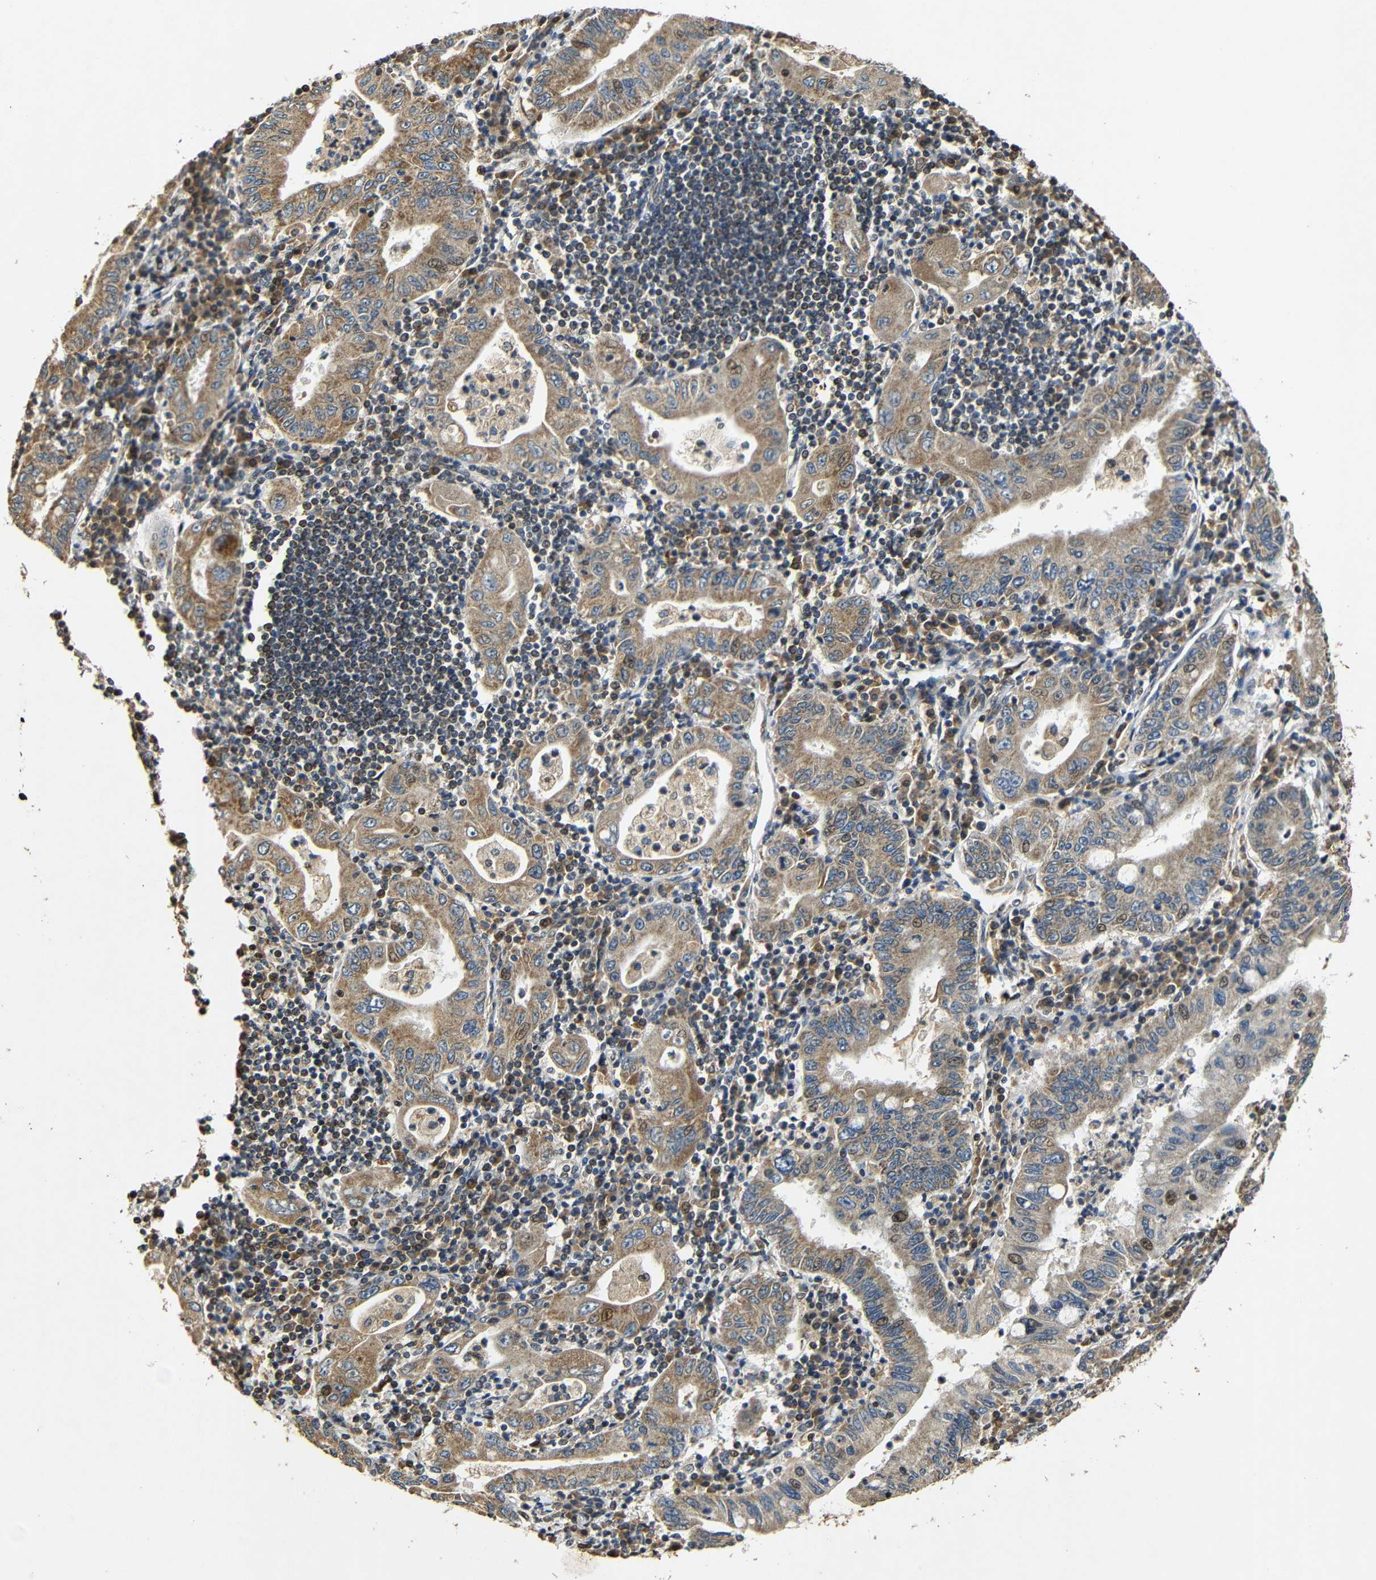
{"staining": {"intensity": "moderate", "quantity": ">75%", "location": "cytoplasmic/membranous,nuclear"}, "tissue": "stomach cancer", "cell_type": "Tumor cells", "image_type": "cancer", "snomed": [{"axis": "morphology", "description": "Normal tissue, NOS"}, {"axis": "morphology", "description": "Adenocarcinoma, NOS"}, {"axis": "topography", "description": "Esophagus"}, {"axis": "topography", "description": "Stomach, upper"}, {"axis": "topography", "description": "Peripheral nerve tissue"}], "caption": "Immunohistochemistry (IHC) of stomach cancer (adenocarcinoma) exhibits medium levels of moderate cytoplasmic/membranous and nuclear expression in about >75% of tumor cells.", "gene": "KAZALD1", "patient": {"sex": "male", "age": 62}}